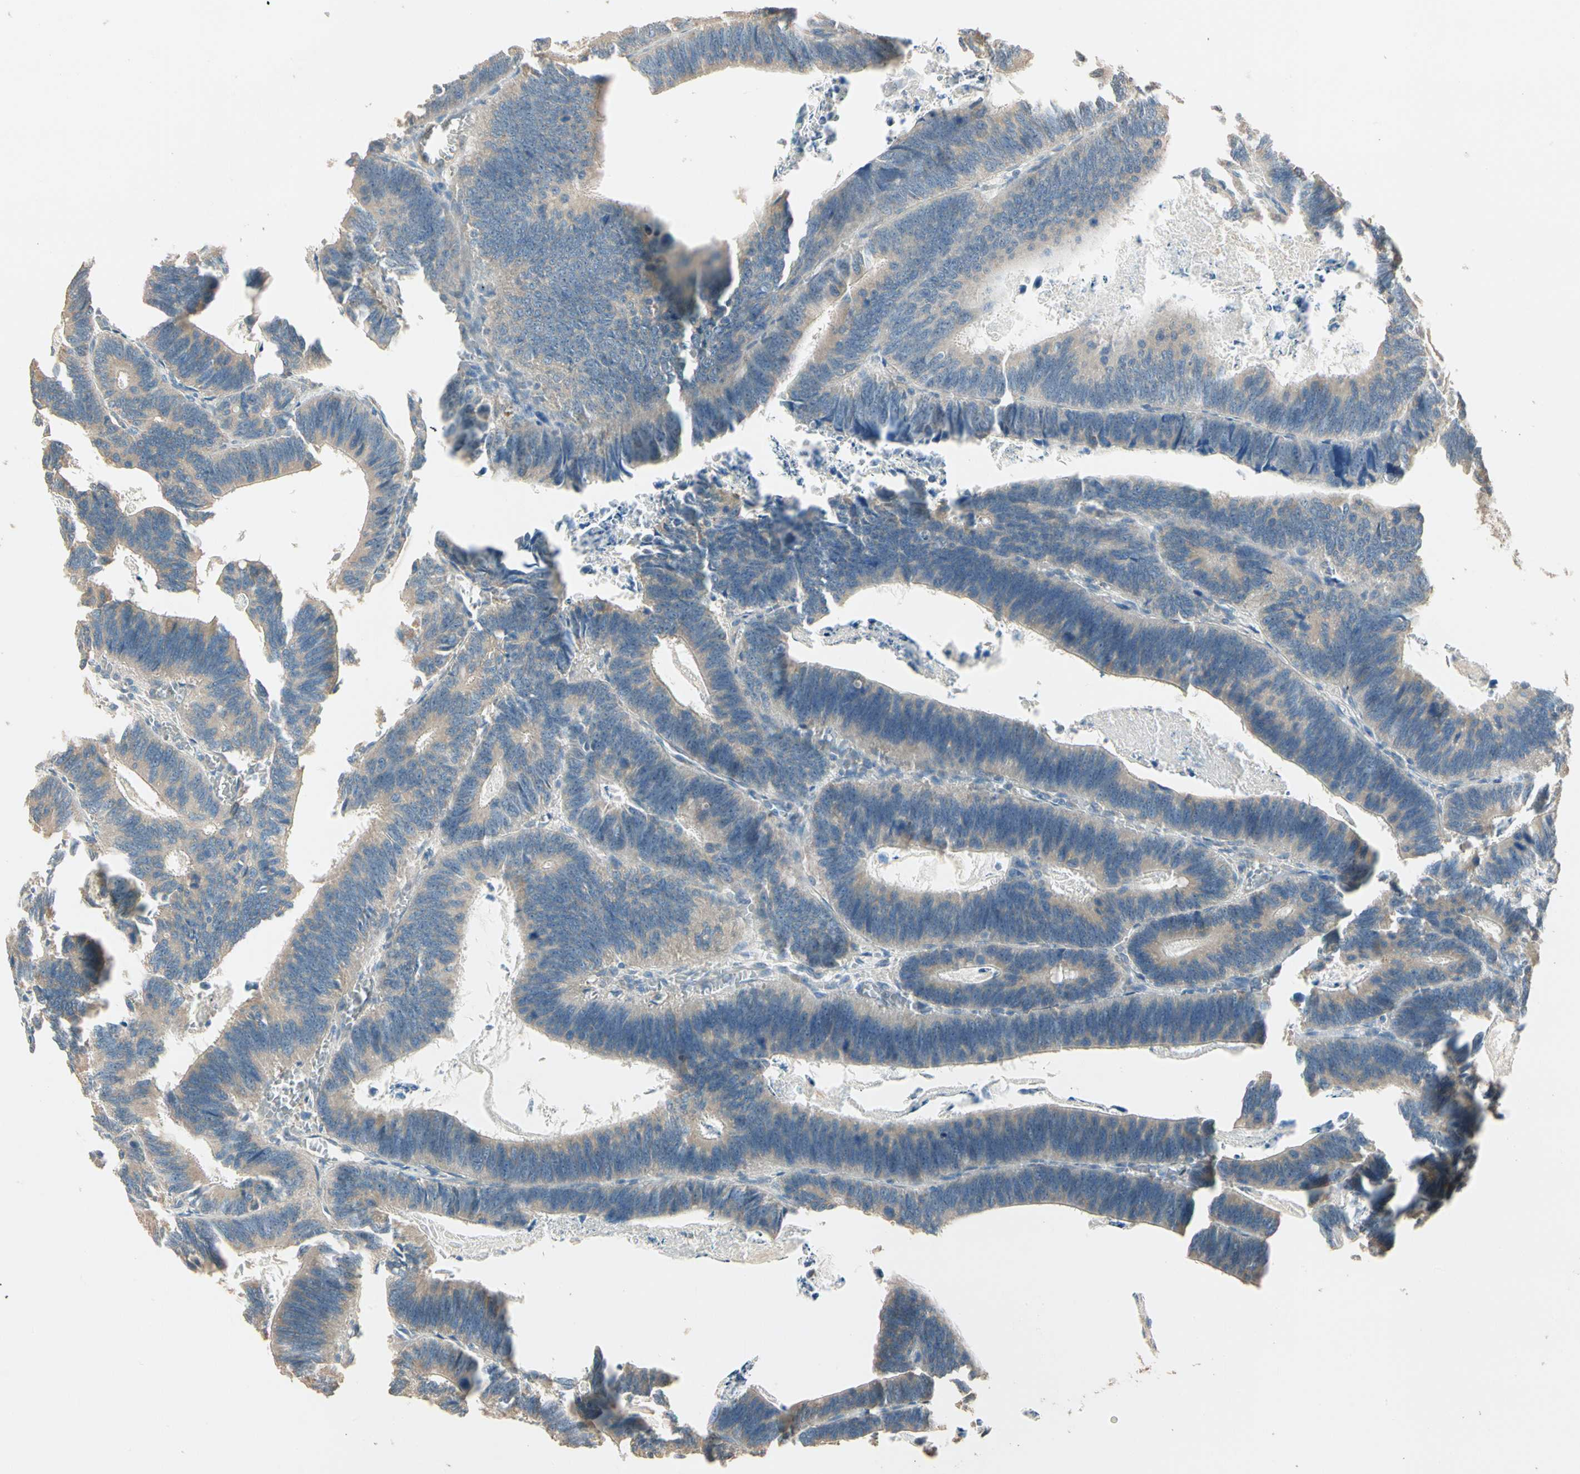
{"staining": {"intensity": "weak", "quantity": ">75%", "location": "cytoplasmic/membranous"}, "tissue": "colorectal cancer", "cell_type": "Tumor cells", "image_type": "cancer", "snomed": [{"axis": "morphology", "description": "Adenocarcinoma, NOS"}, {"axis": "topography", "description": "Colon"}], "caption": "Adenocarcinoma (colorectal) stained with a brown dye reveals weak cytoplasmic/membranous positive staining in about >75% of tumor cells.", "gene": "TNFRSF21", "patient": {"sex": "male", "age": 72}}